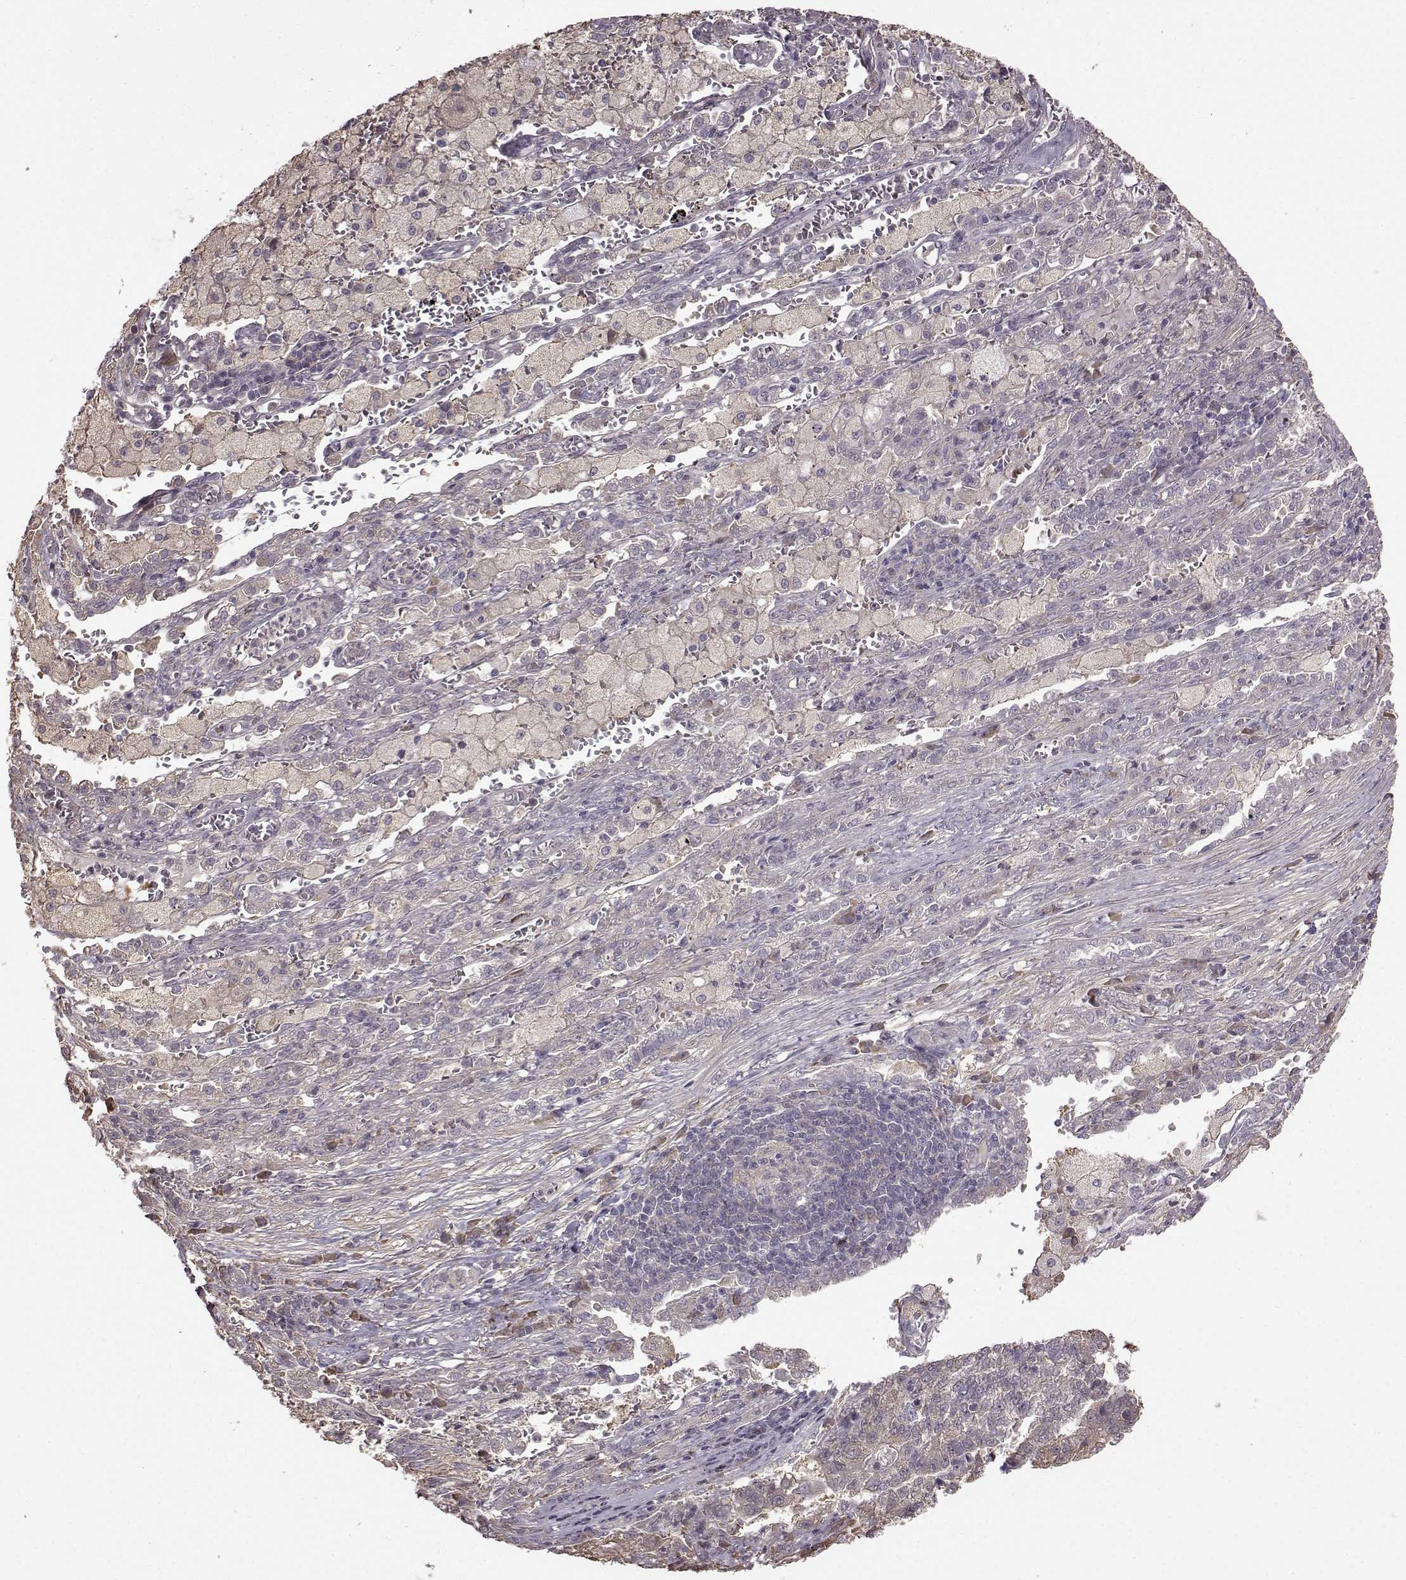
{"staining": {"intensity": "negative", "quantity": "none", "location": "none"}, "tissue": "lung cancer", "cell_type": "Tumor cells", "image_type": "cancer", "snomed": [{"axis": "morphology", "description": "Adenocarcinoma, NOS"}, {"axis": "topography", "description": "Lung"}], "caption": "The photomicrograph reveals no staining of tumor cells in lung cancer.", "gene": "NME1-NME2", "patient": {"sex": "male", "age": 57}}